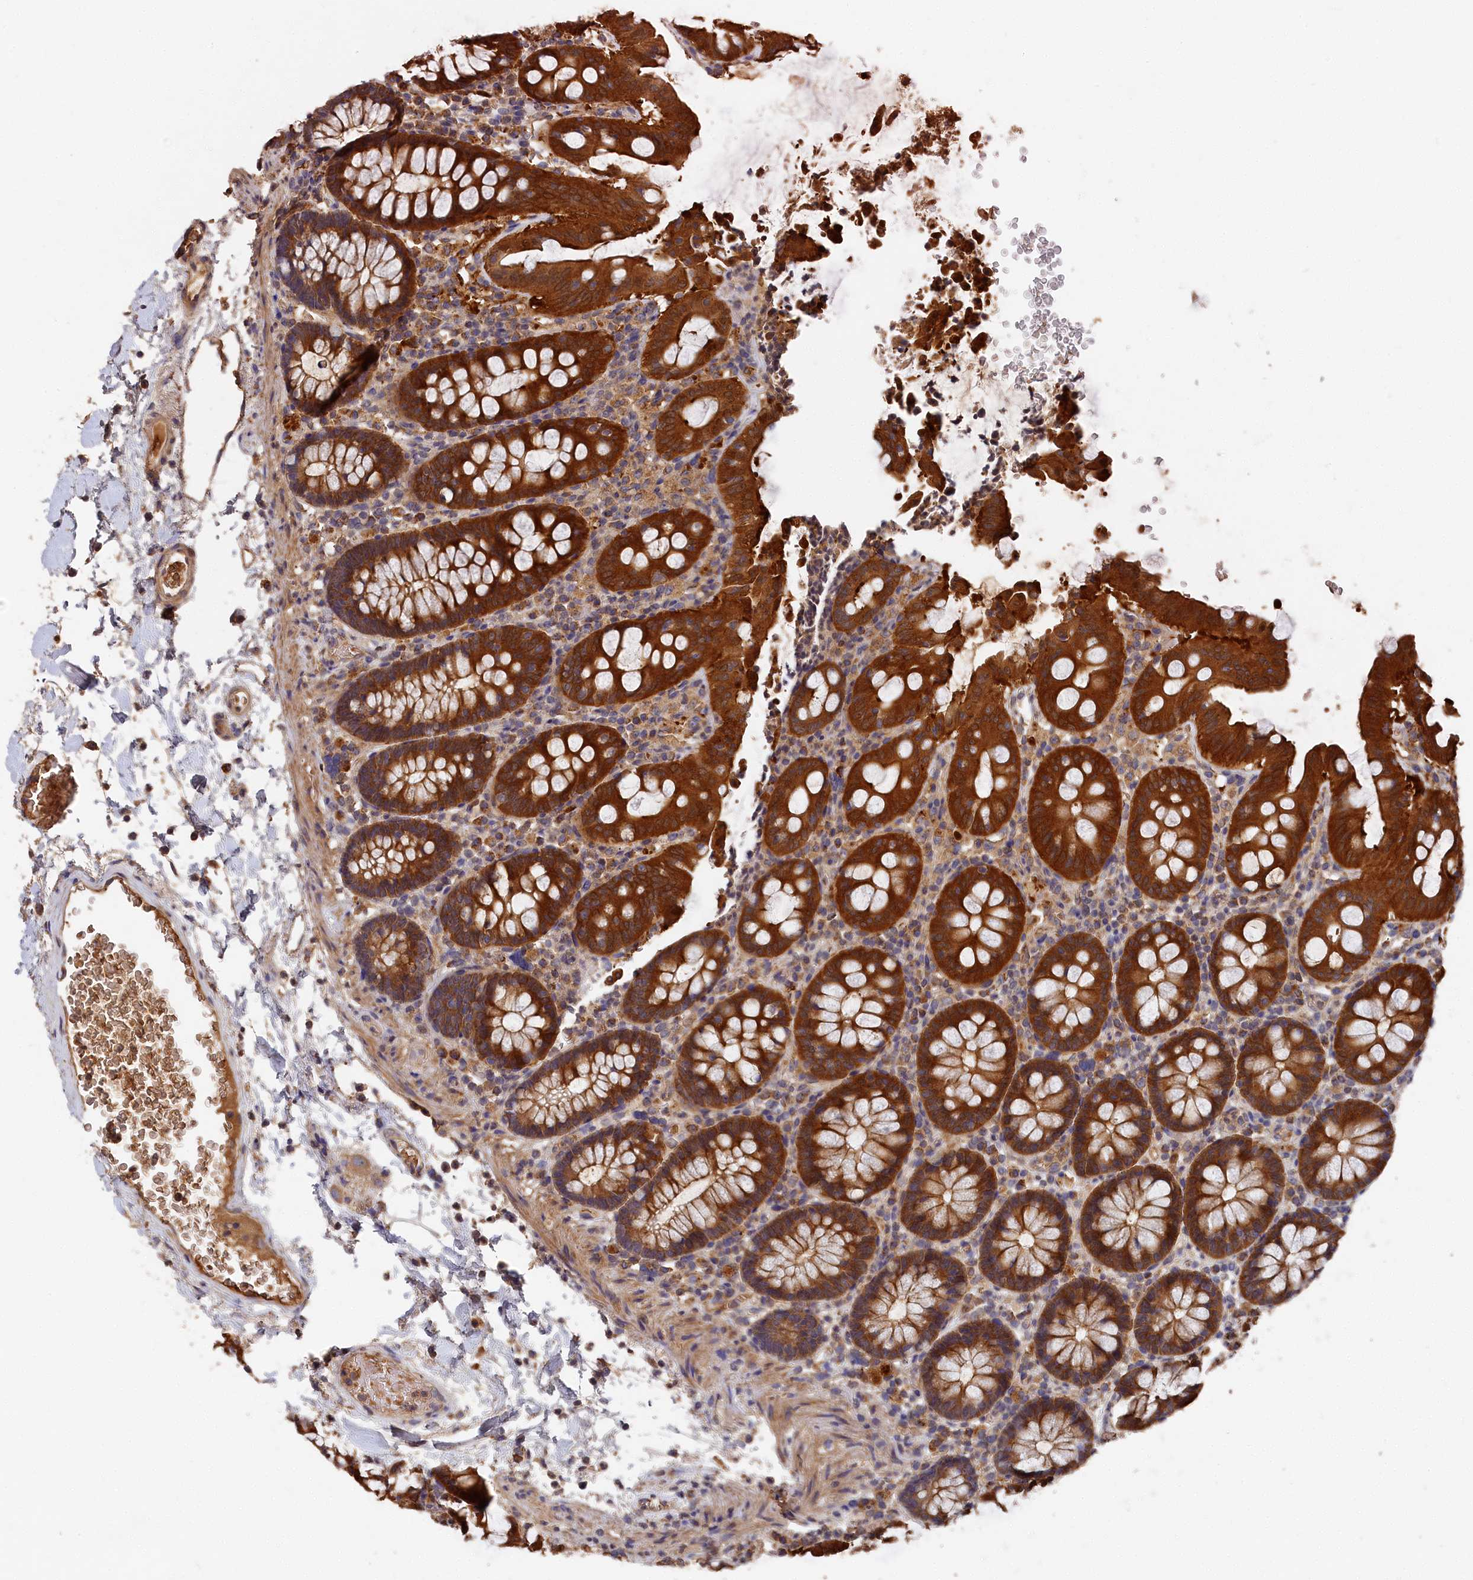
{"staining": {"intensity": "moderate", "quantity": ">75%", "location": "cytoplasmic/membranous"}, "tissue": "colon", "cell_type": "Endothelial cells", "image_type": "normal", "snomed": [{"axis": "morphology", "description": "Normal tissue, NOS"}, {"axis": "topography", "description": "Colon"}], "caption": "Colon stained for a protein displays moderate cytoplasmic/membranous positivity in endothelial cells. (DAB (3,3'-diaminobenzidine) IHC, brown staining for protein, blue staining for nuclei).", "gene": "DHRS11", "patient": {"sex": "male", "age": 75}}